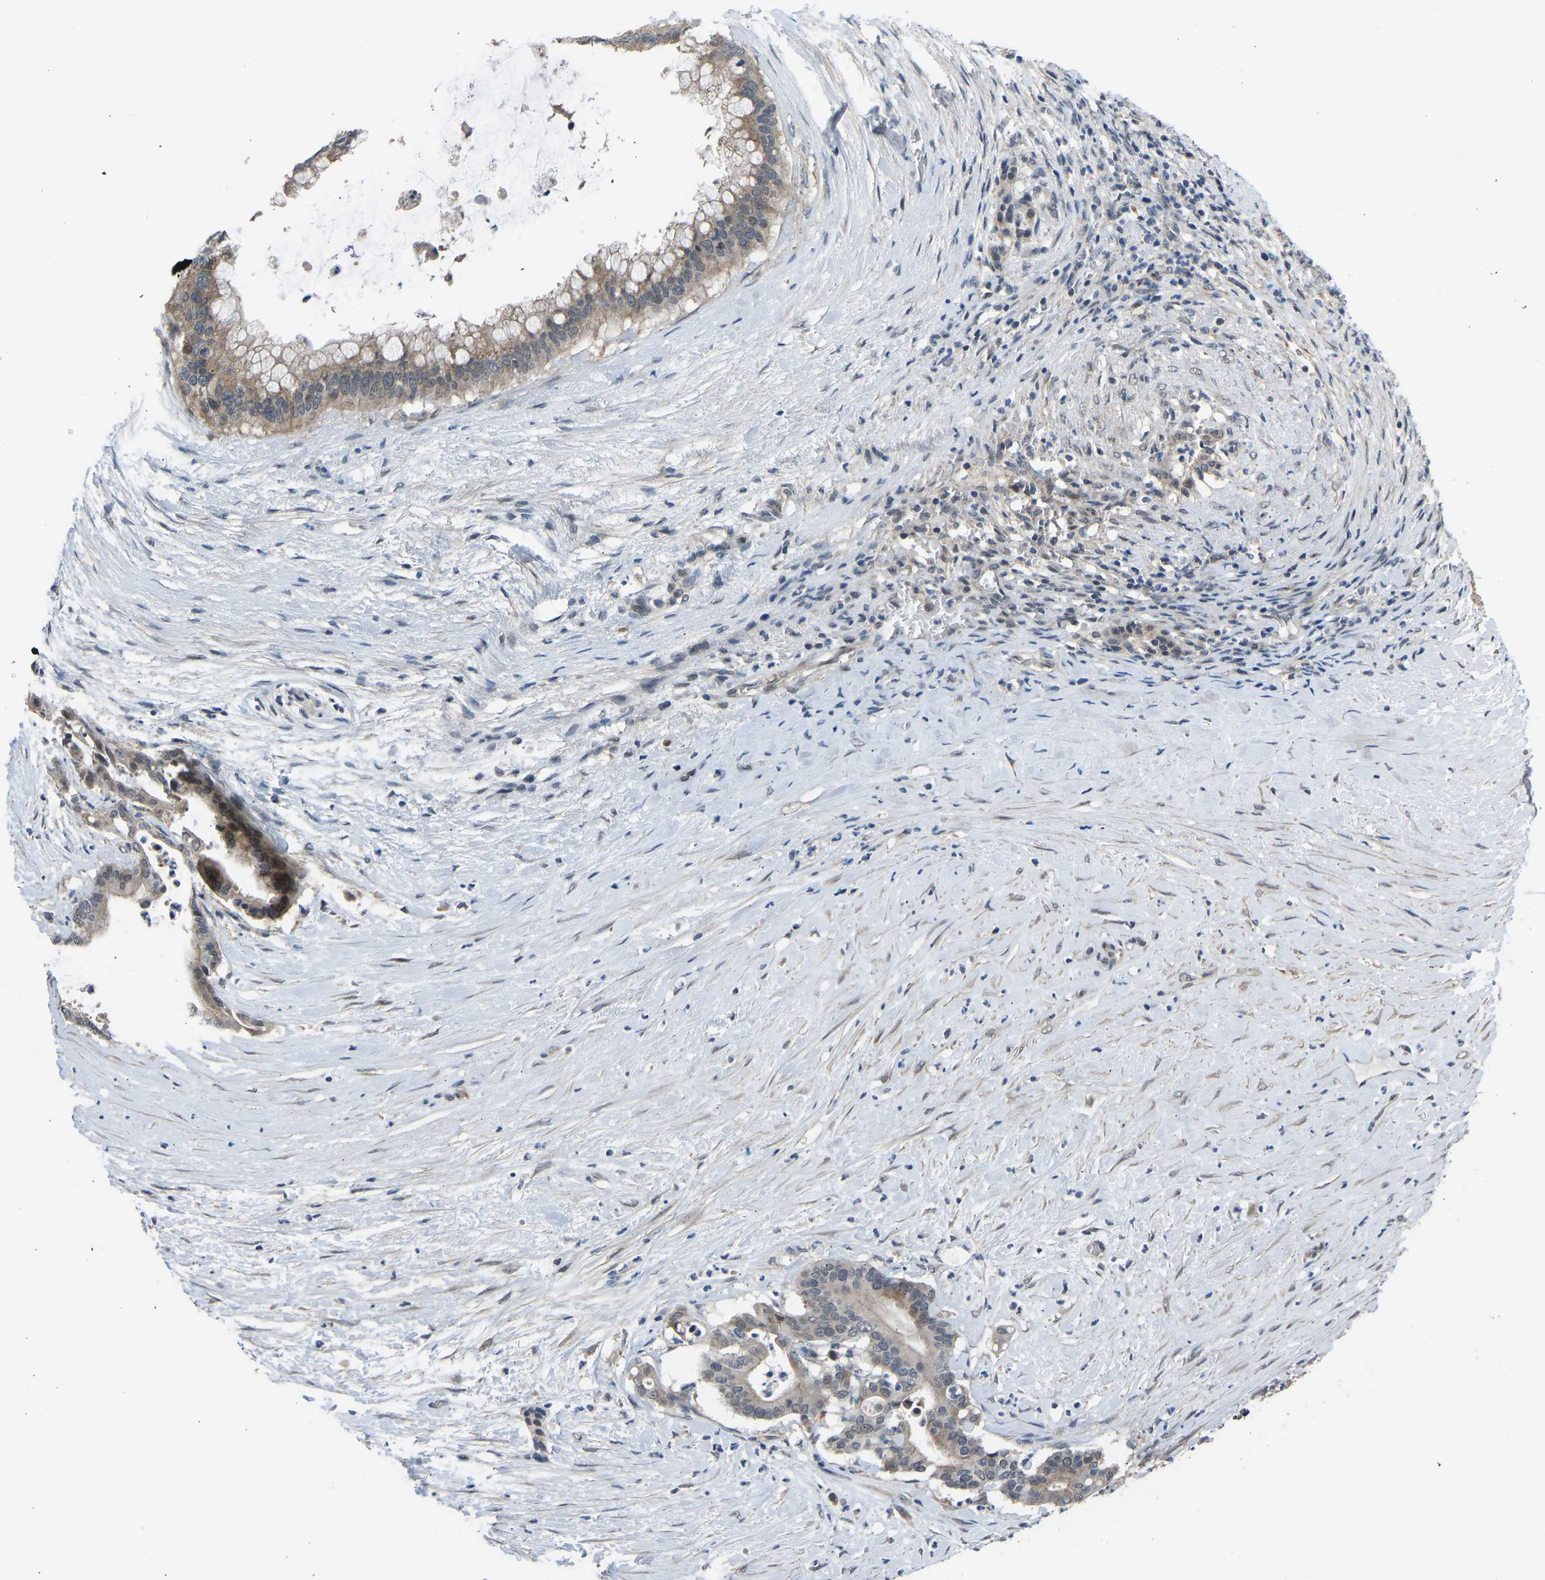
{"staining": {"intensity": "moderate", "quantity": ">75%", "location": "cytoplasmic/membranous"}, "tissue": "pancreatic cancer", "cell_type": "Tumor cells", "image_type": "cancer", "snomed": [{"axis": "morphology", "description": "Adenocarcinoma, NOS"}, {"axis": "topography", "description": "Pancreas"}], "caption": "Immunohistochemical staining of pancreatic adenocarcinoma demonstrates medium levels of moderate cytoplasmic/membranous staining in approximately >75% of tumor cells.", "gene": "CDK2AP1", "patient": {"sex": "male", "age": 41}}